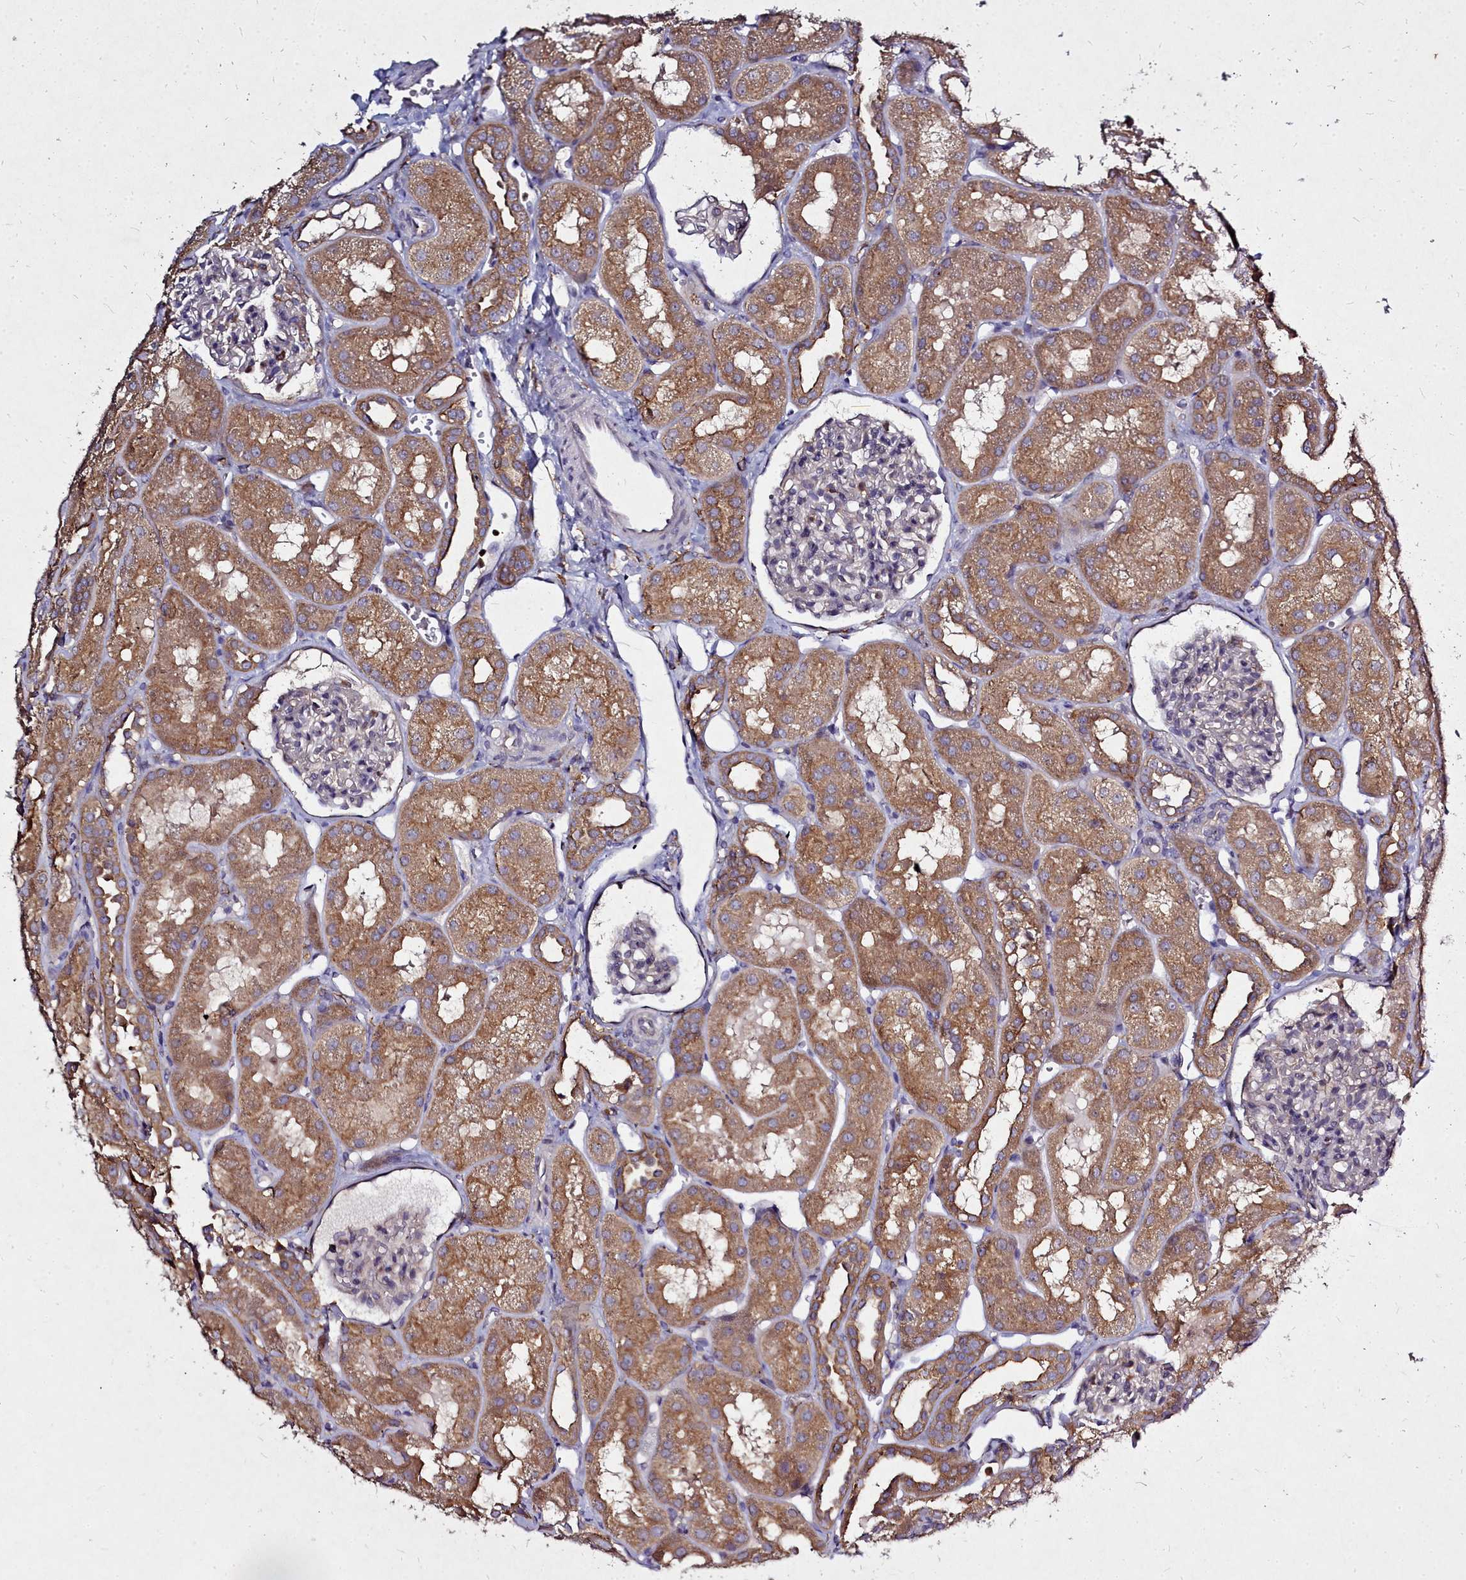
{"staining": {"intensity": "weak", "quantity": "<25%", "location": "cytoplasmic/membranous"}, "tissue": "kidney", "cell_type": "Cells in glomeruli", "image_type": "normal", "snomed": [{"axis": "morphology", "description": "Normal tissue, NOS"}, {"axis": "topography", "description": "Kidney"}, {"axis": "topography", "description": "Urinary bladder"}], "caption": "The photomicrograph shows no staining of cells in glomeruli in benign kidney.", "gene": "NCKAP1L", "patient": {"sex": "male", "age": 16}}